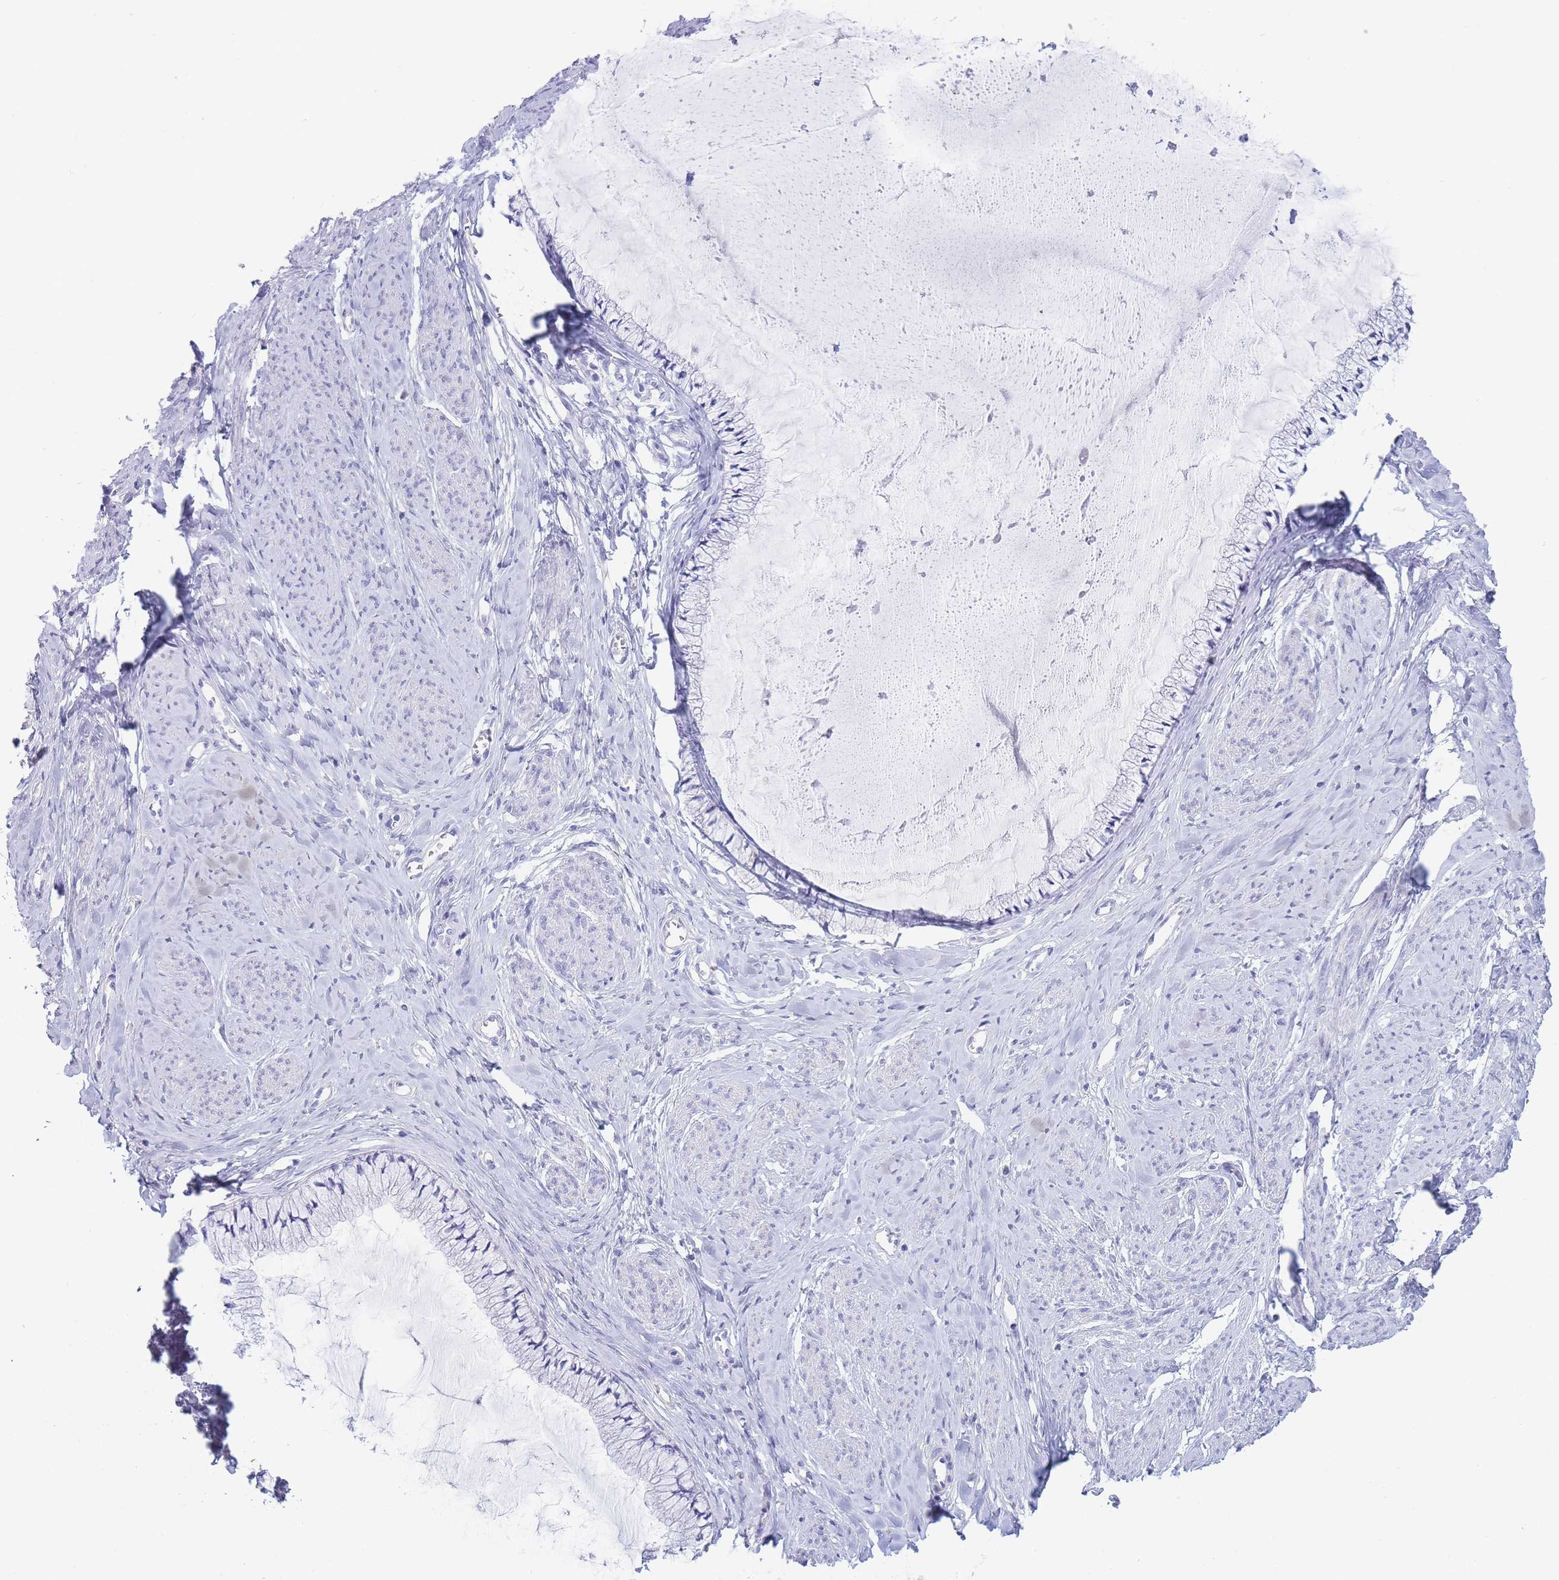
{"staining": {"intensity": "negative", "quantity": "none", "location": "none"}, "tissue": "cervix", "cell_type": "Glandular cells", "image_type": "normal", "snomed": [{"axis": "morphology", "description": "Normal tissue, NOS"}, {"axis": "topography", "description": "Cervix"}], "caption": "Cervix was stained to show a protein in brown. There is no significant expression in glandular cells.", "gene": "CD37", "patient": {"sex": "female", "age": 42}}